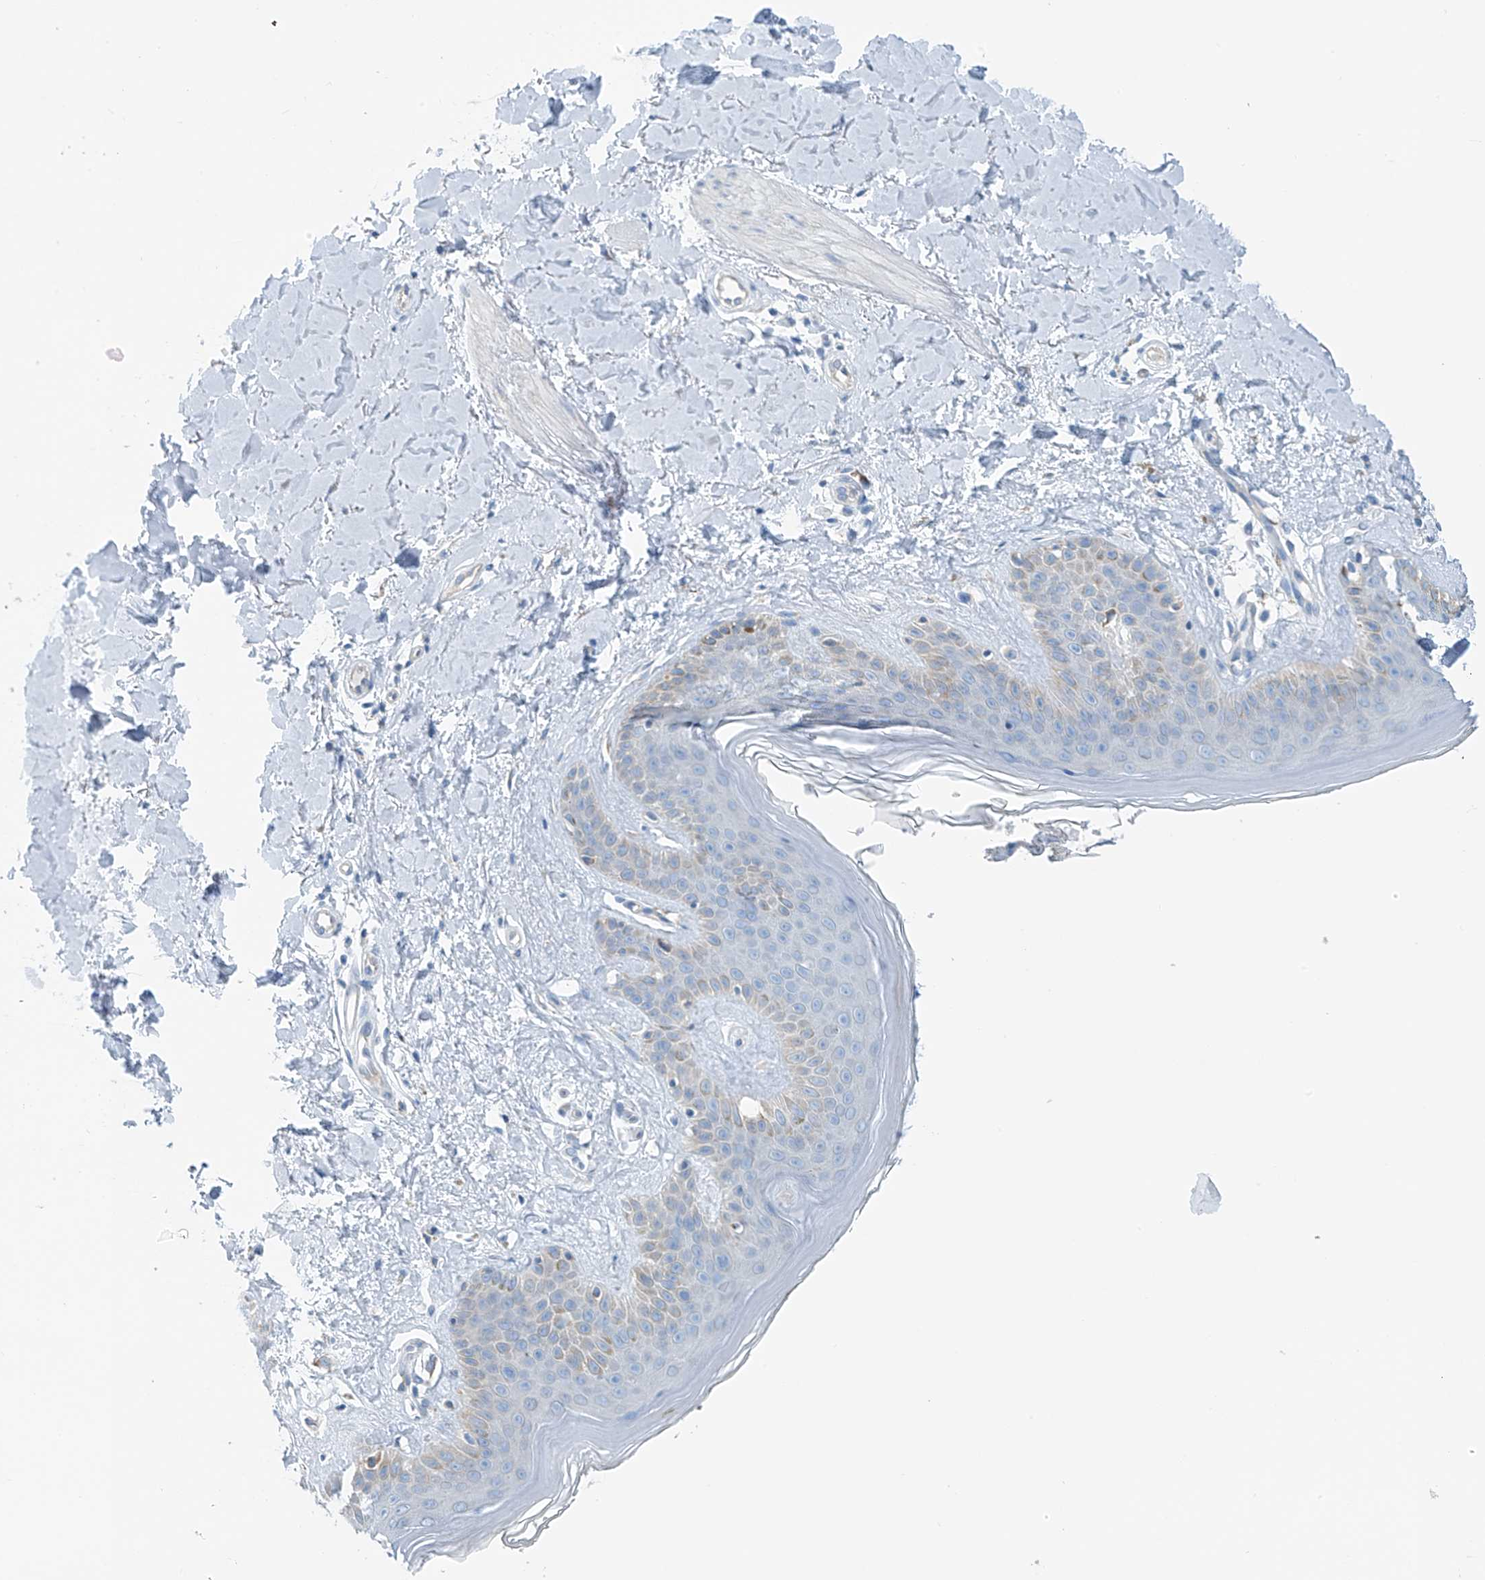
{"staining": {"intensity": "negative", "quantity": "none", "location": "none"}, "tissue": "skin", "cell_type": "Fibroblasts", "image_type": "normal", "snomed": [{"axis": "morphology", "description": "Normal tissue, NOS"}, {"axis": "topography", "description": "Skin"}], "caption": "Skin stained for a protein using IHC demonstrates no staining fibroblasts.", "gene": "RCN2", "patient": {"sex": "female", "age": 64}}